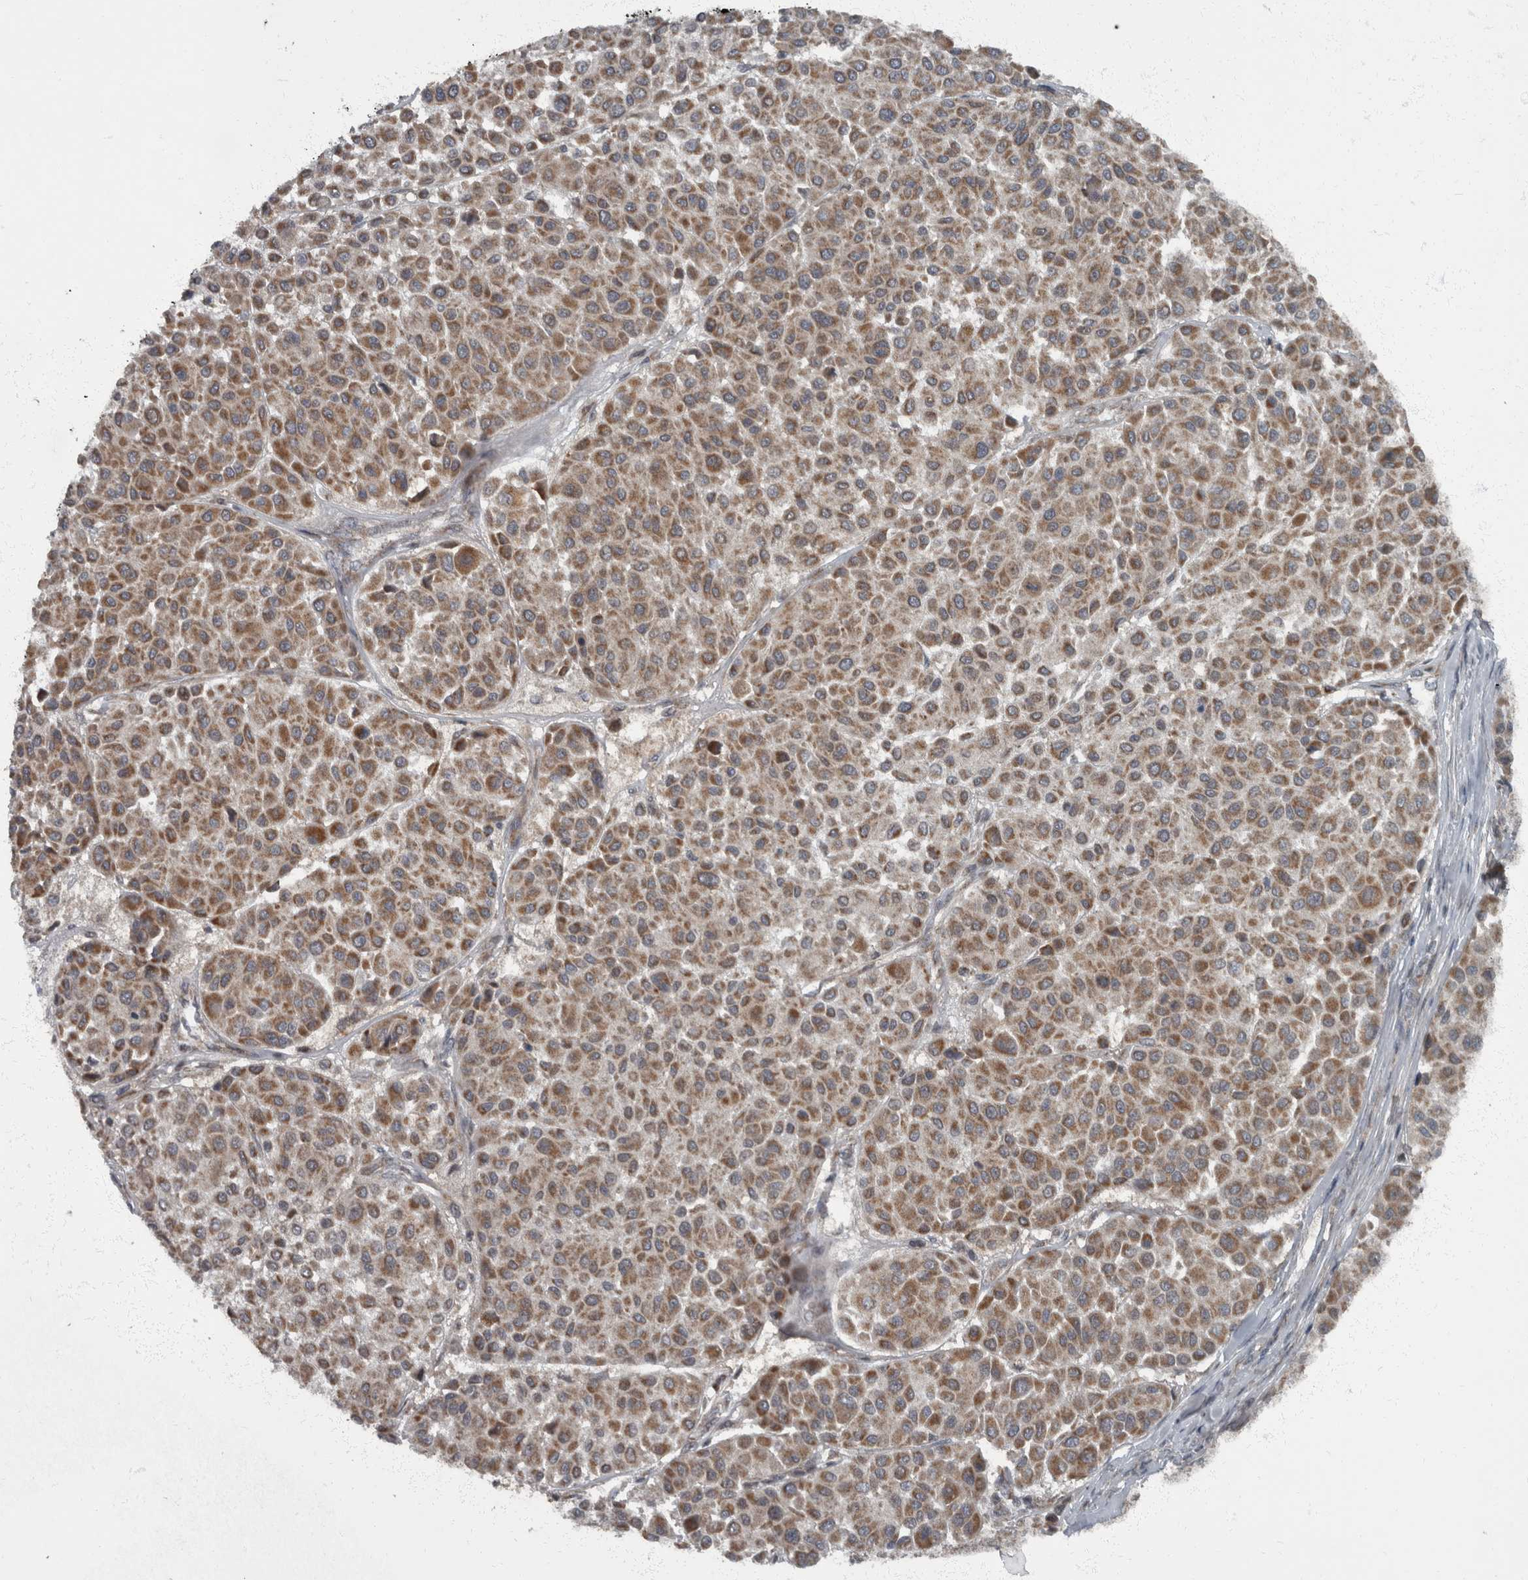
{"staining": {"intensity": "moderate", "quantity": ">75%", "location": "cytoplasmic/membranous"}, "tissue": "melanoma", "cell_type": "Tumor cells", "image_type": "cancer", "snomed": [{"axis": "morphology", "description": "Malignant melanoma, Metastatic site"}, {"axis": "topography", "description": "Soft tissue"}], "caption": "Human melanoma stained with a brown dye demonstrates moderate cytoplasmic/membranous positive staining in approximately >75% of tumor cells.", "gene": "RABGGTB", "patient": {"sex": "male", "age": 41}}